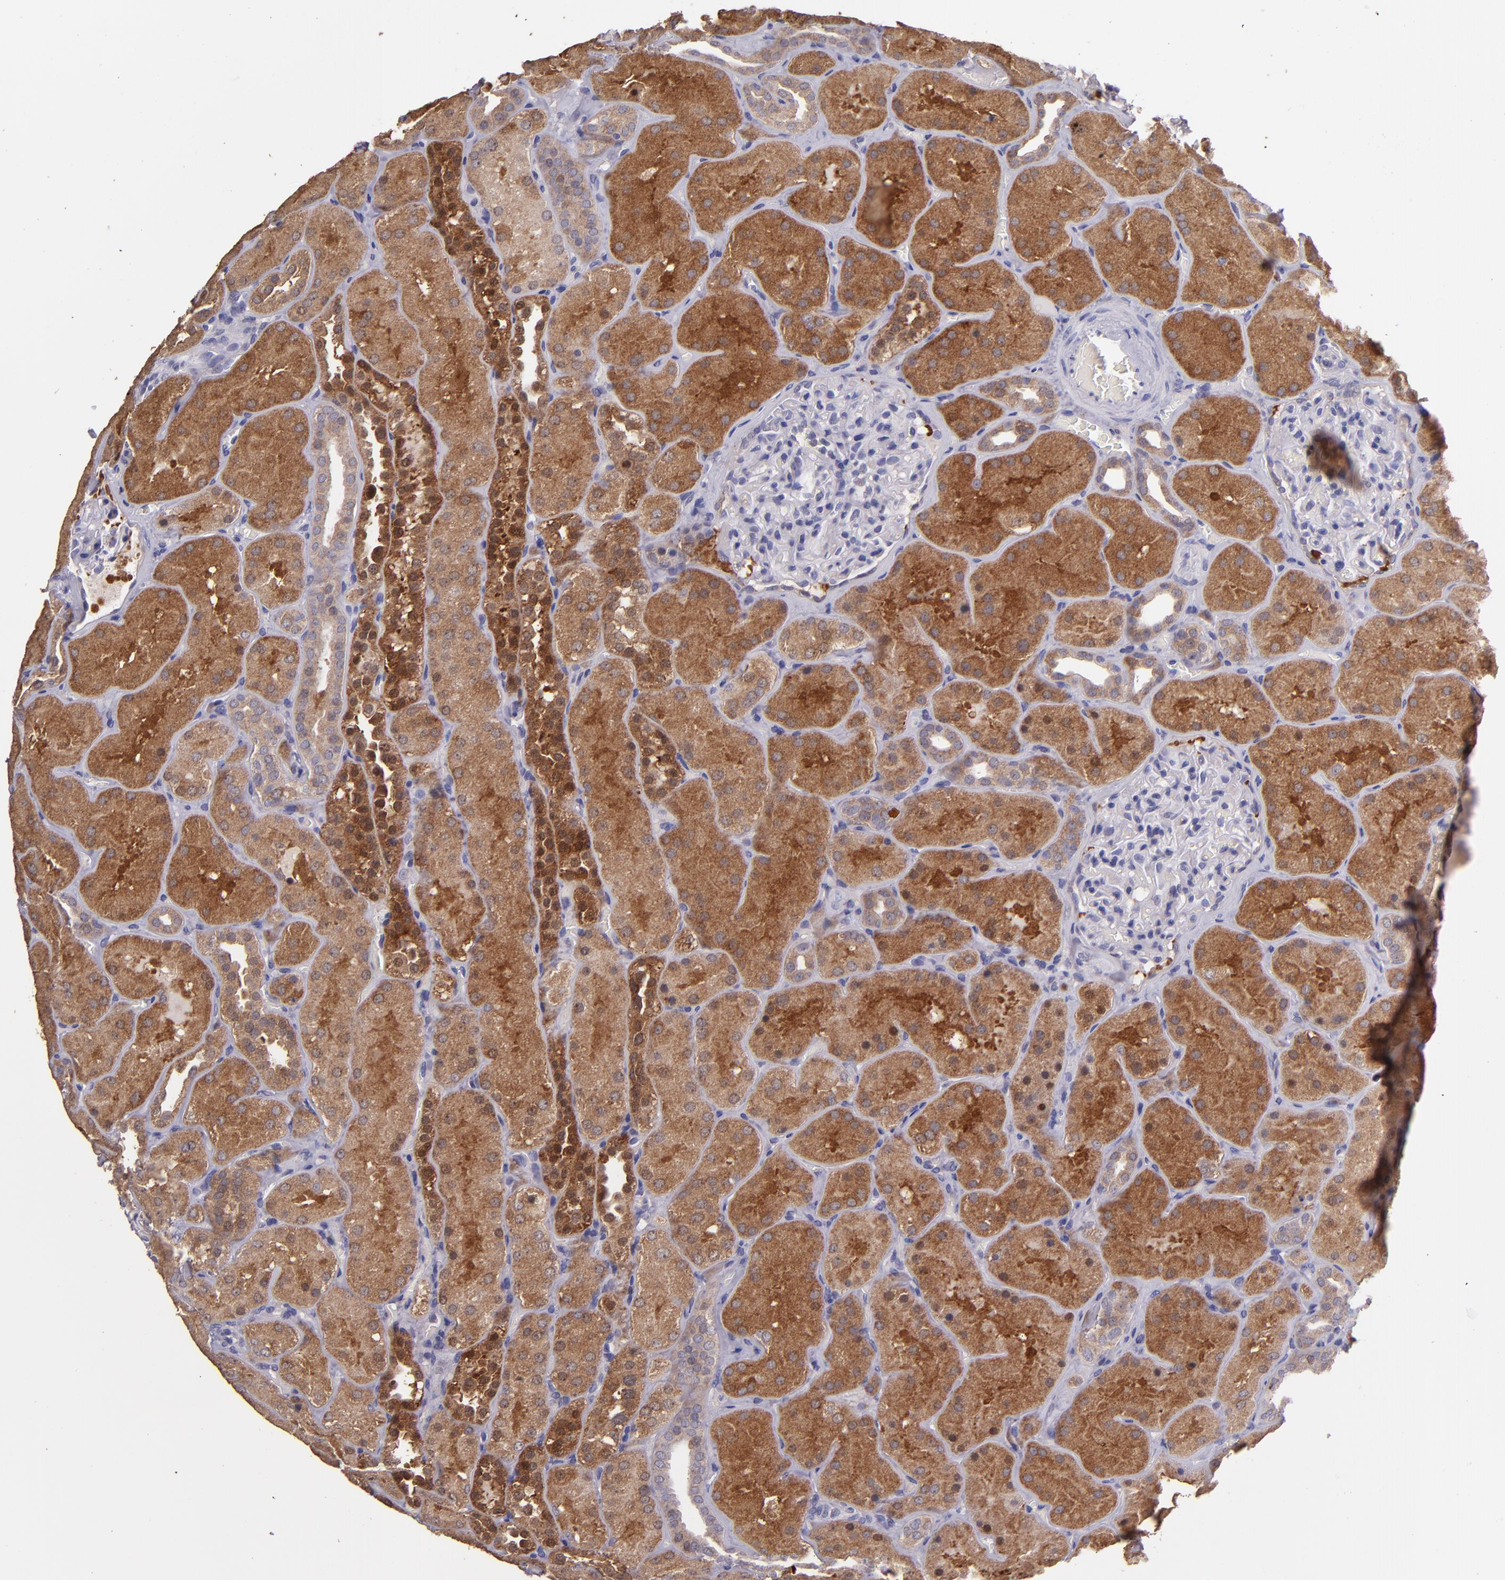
{"staining": {"intensity": "negative", "quantity": "none", "location": "none"}, "tissue": "kidney", "cell_type": "Cells in glomeruli", "image_type": "normal", "snomed": [{"axis": "morphology", "description": "Normal tissue, NOS"}, {"axis": "topography", "description": "Kidney"}], "caption": "Immunohistochemistry (IHC) of unremarkable kidney demonstrates no expression in cells in glomeruli. (Immunohistochemistry (IHC), brightfield microscopy, high magnification).", "gene": "PAPPA", "patient": {"sex": "male", "age": 28}}